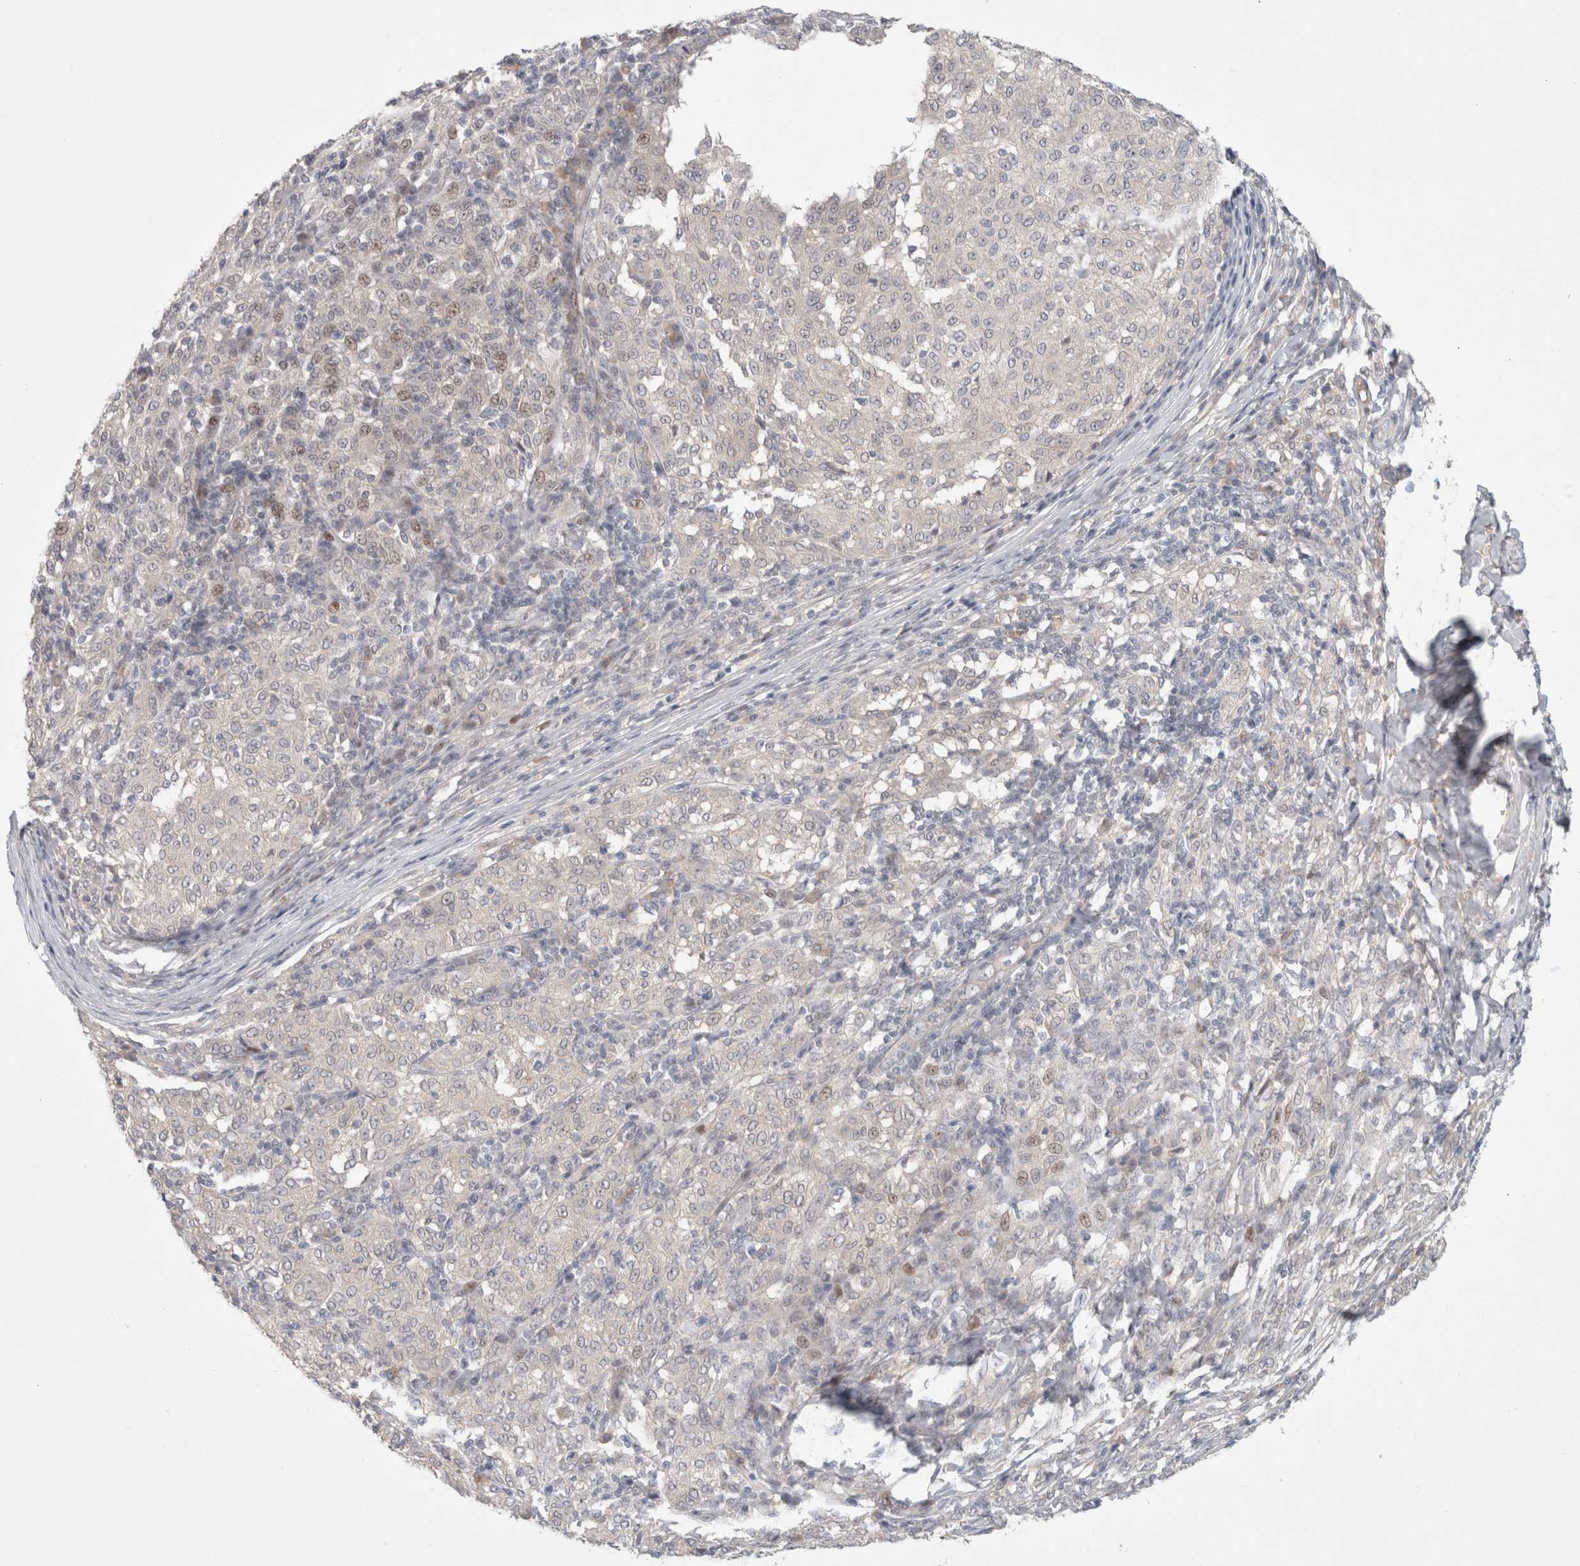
{"staining": {"intensity": "negative", "quantity": "none", "location": "none"}, "tissue": "melanoma", "cell_type": "Tumor cells", "image_type": "cancer", "snomed": [{"axis": "morphology", "description": "Malignant melanoma, NOS"}, {"axis": "topography", "description": "Skin"}], "caption": "This is an IHC micrograph of melanoma. There is no positivity in tumor cells.", "gene": "RASAL2", "patient": {"sex": "female", "age": 72}}